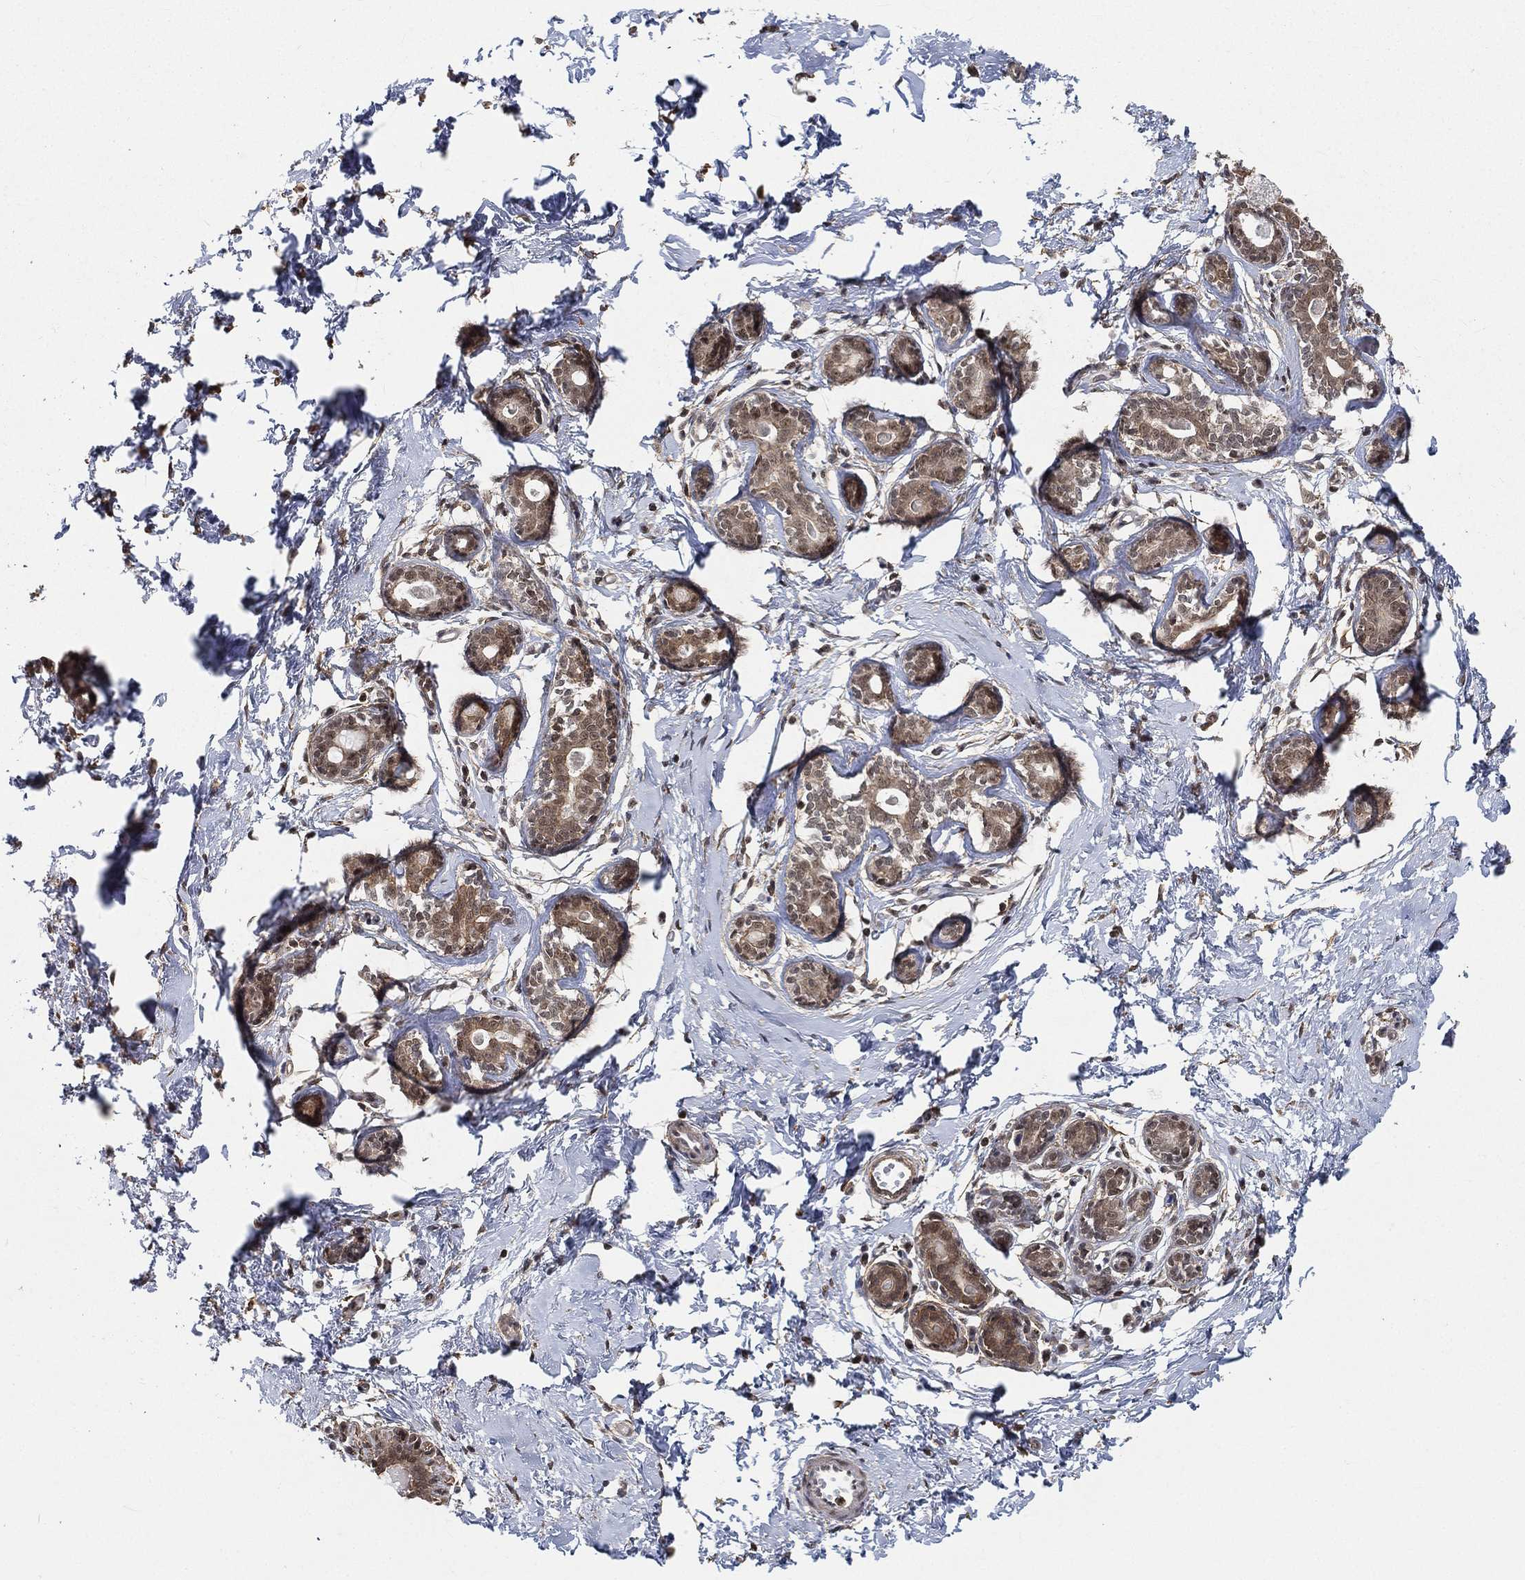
{"staining": {"intensity": "negative", "quantity": "none", "location": "none"}, "tissue": "breast", "cell_type": "Adipocytes", "image_type": "normal", "snomed": [{"axis": "morphology", "description": "Normal tissue, NOS"}, {"axis": "topography", "description": "Breast"}], "caption": "A high-resolution histopathology image shows immunohistochemistry (IHC) staining of benign breast, which reveals no significant expression in adipocytes. (DAB (3,3'-diaminobenzidine) immunohistochemistry (IHC), high magnification).", "gene": "RSRC2", "patient": {"sex": "female", "age": 37}}